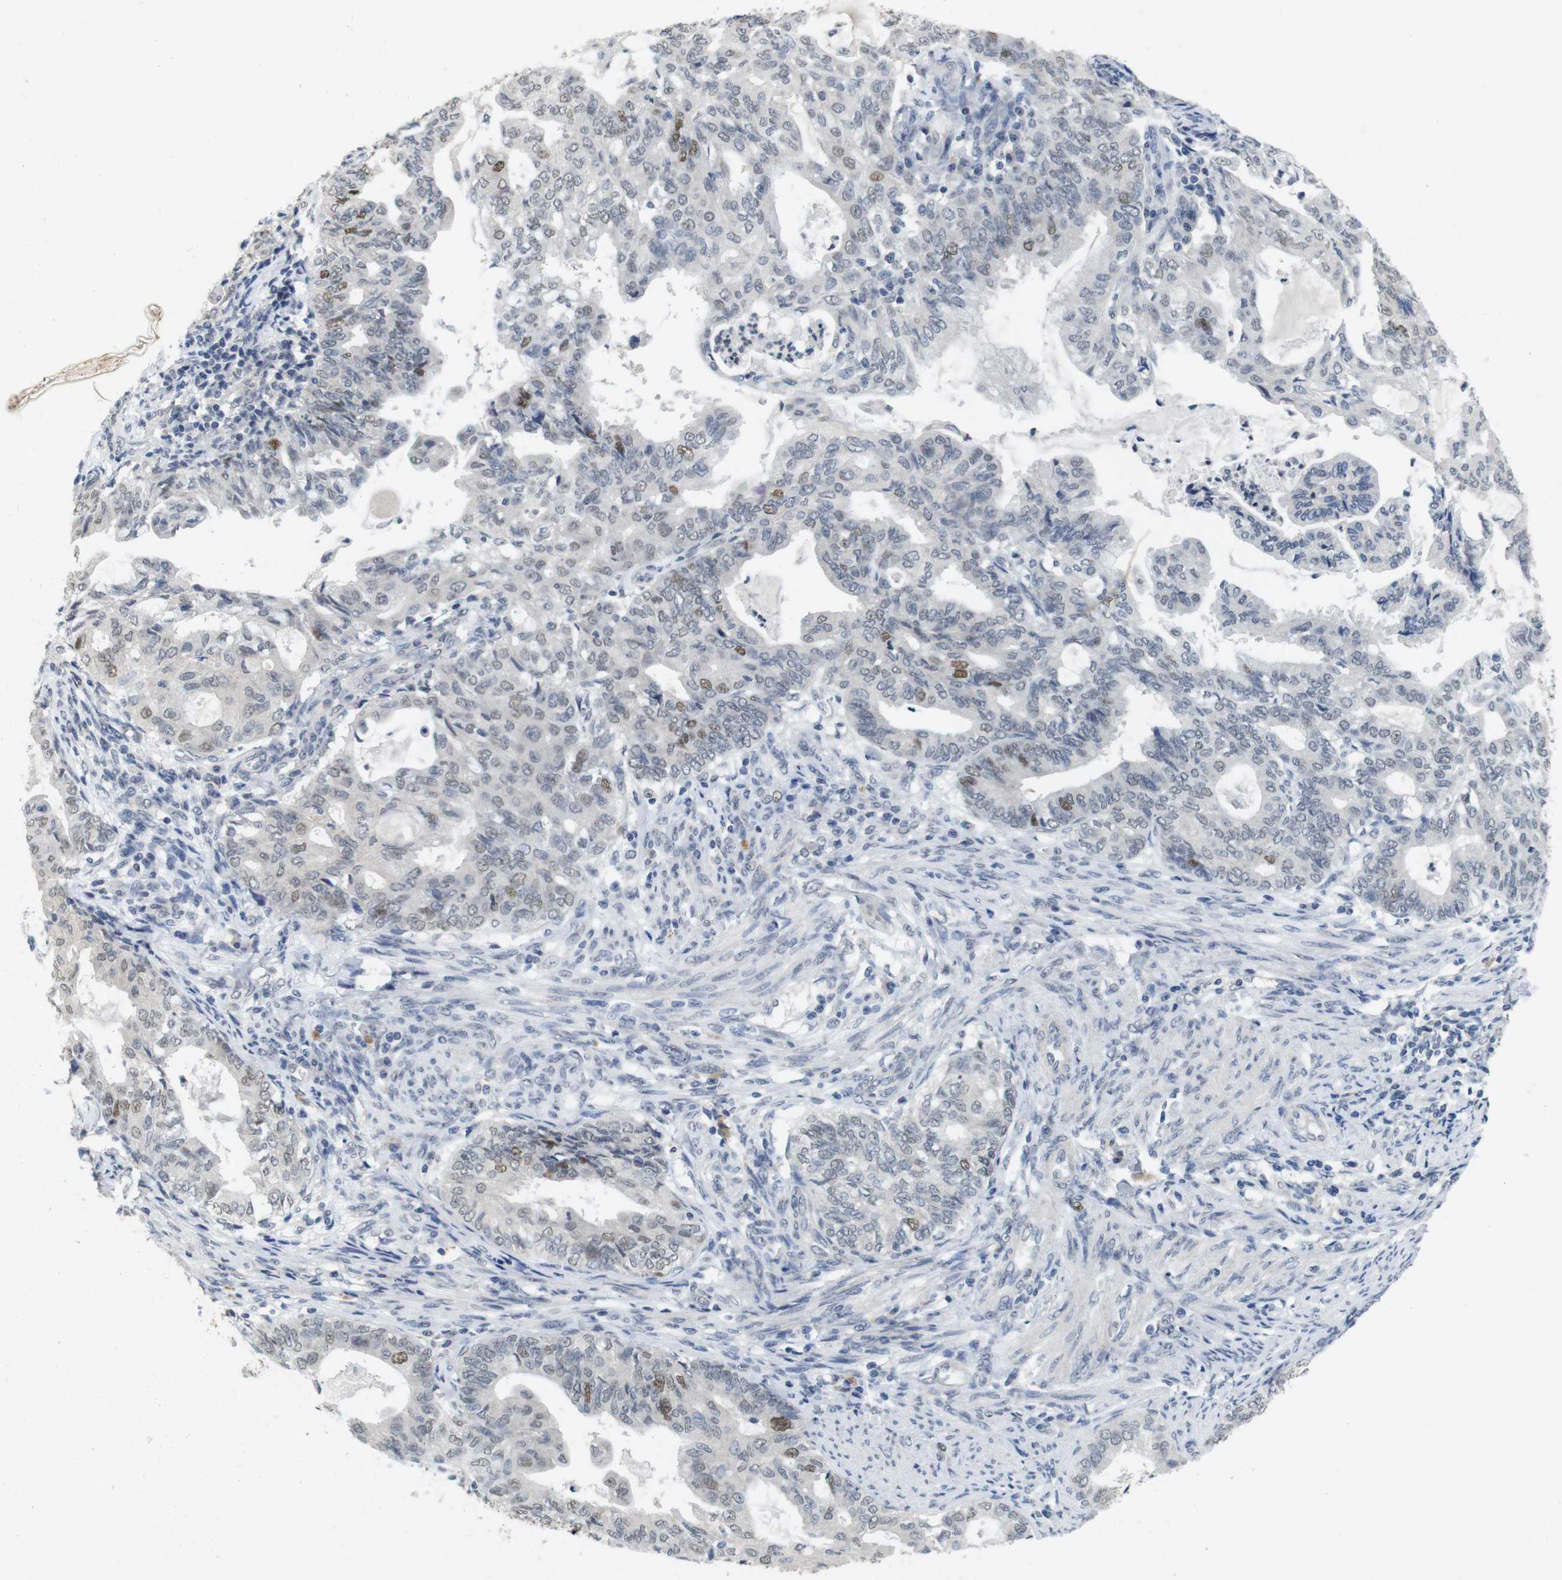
{"staining": {"intensity": "moderate", "quantity": "<25%", "location": "nuclear"}, "tissue": "endometrial cancer", "cell_type": "Tumor cells", "image_type": "cancer", "snomed": [{"axis": "morphology", "description": "Adenocarcinoma, NOS"}, {"axis": "topography", "description": "Endometrium"}], "caption": "Protein positivity by immunohistochemistry demonstrates moderate nuclear staining in approximately <25% of tumor cells in adenocarcinoma (endometrial).", "gene": "SKP2", "patient": {"sex": "female", "age": 86}}